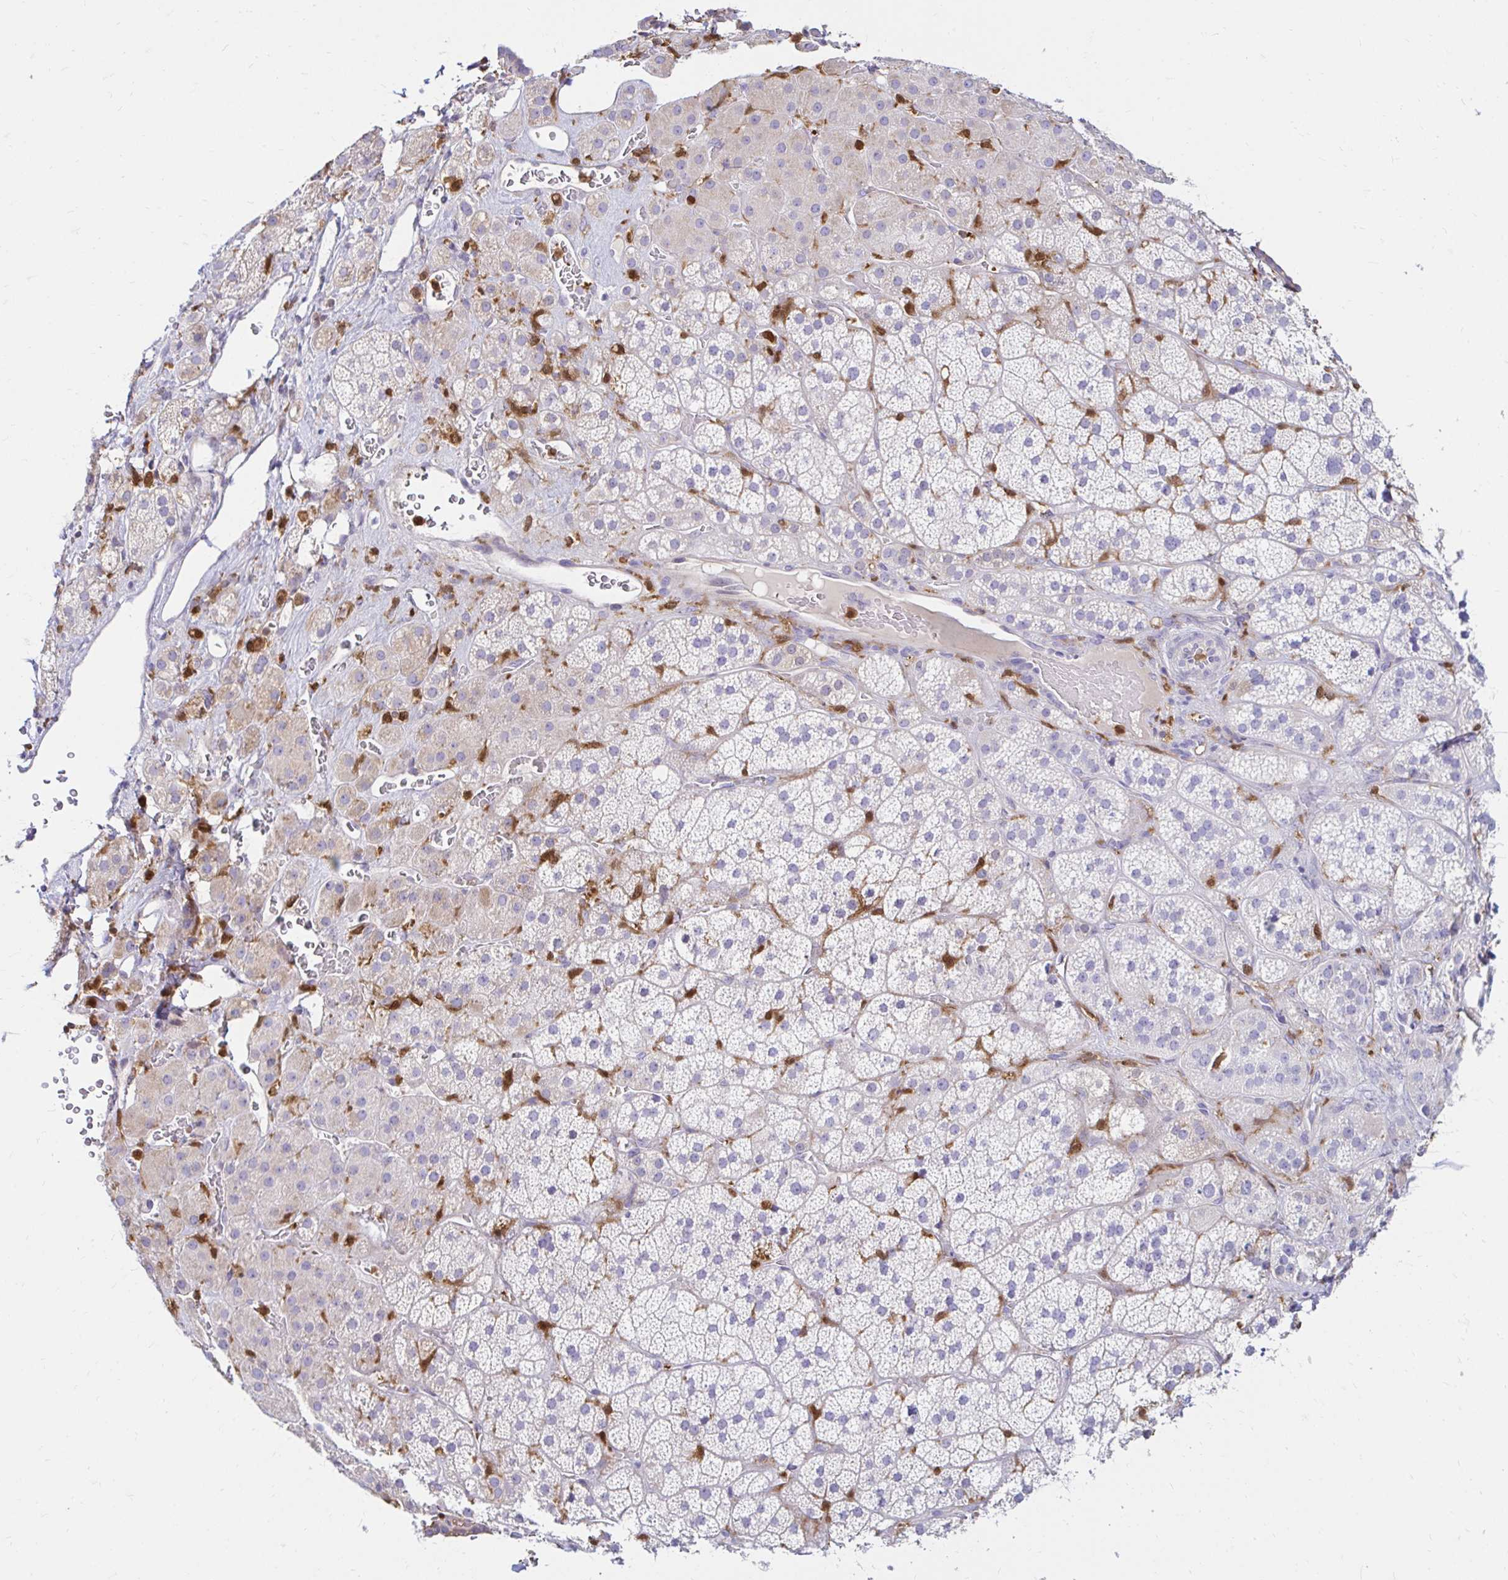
{"staining": {"intensity": "negative", "quantity": "none", "location": "none"}, "tissue": "adrenal gland", "cell_type": "Glandular cells", "image_type": "normal", "snomed": [{"axis": "morphology", "description": "Normal tissue, NOS"}, {"axis": "topography", "description": "Adrenal gland"}], "caption": "A histopathology image of human adrenal gland is negative for staining in glandular cells. (Brightfield microscopy of DAB (3,3'-diaminobenzidine) immunohistochemistry (IHC) at high magnification).", "gene": "PYCARD", "patient": {"sex": "male", "age": 57}}